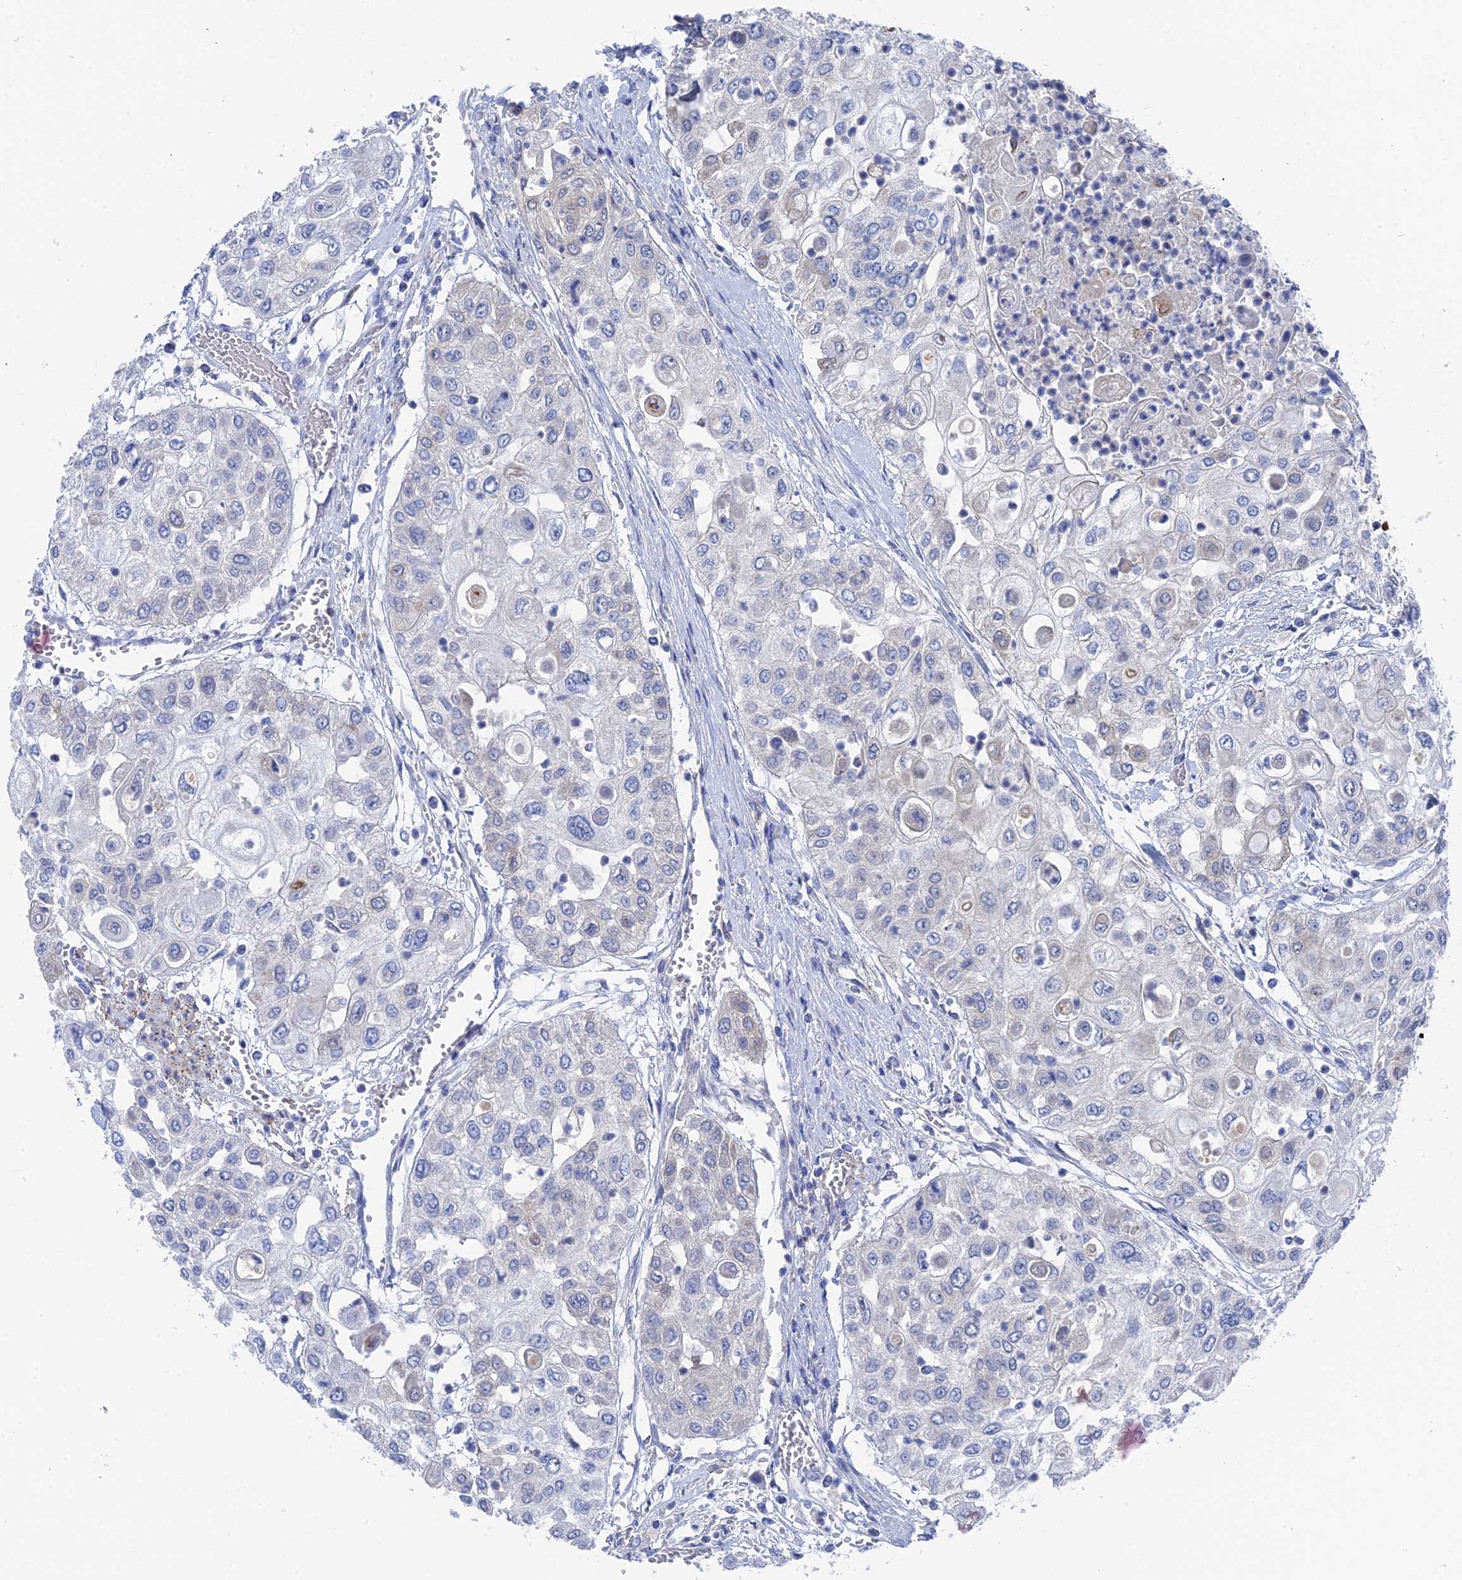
{"staining": {"intensity": "negative", "quantity": "none", "location": "none"}, "tissue": "urothelial cancer", "cell_type": "Tumor cells", "image_type": "cancer", "snomed": [{"axis": "morphology", "description": "Urothelial carcinoma, High grade"}, {"axis": "topography", "description": "Urinary bladder"}], "caption": "Immunohistochemical staining of human urothelial cancer reveals no significant staining in tumor cells. Brightfield microscopy of immunohistochemistry stained with DAB (3,3'-diaminobenzidine) (brown) and hematoxylin (blue), captured at high magnification.", "gene": "MTHFSD", "patient": {"sex": "female", "age": 79}}